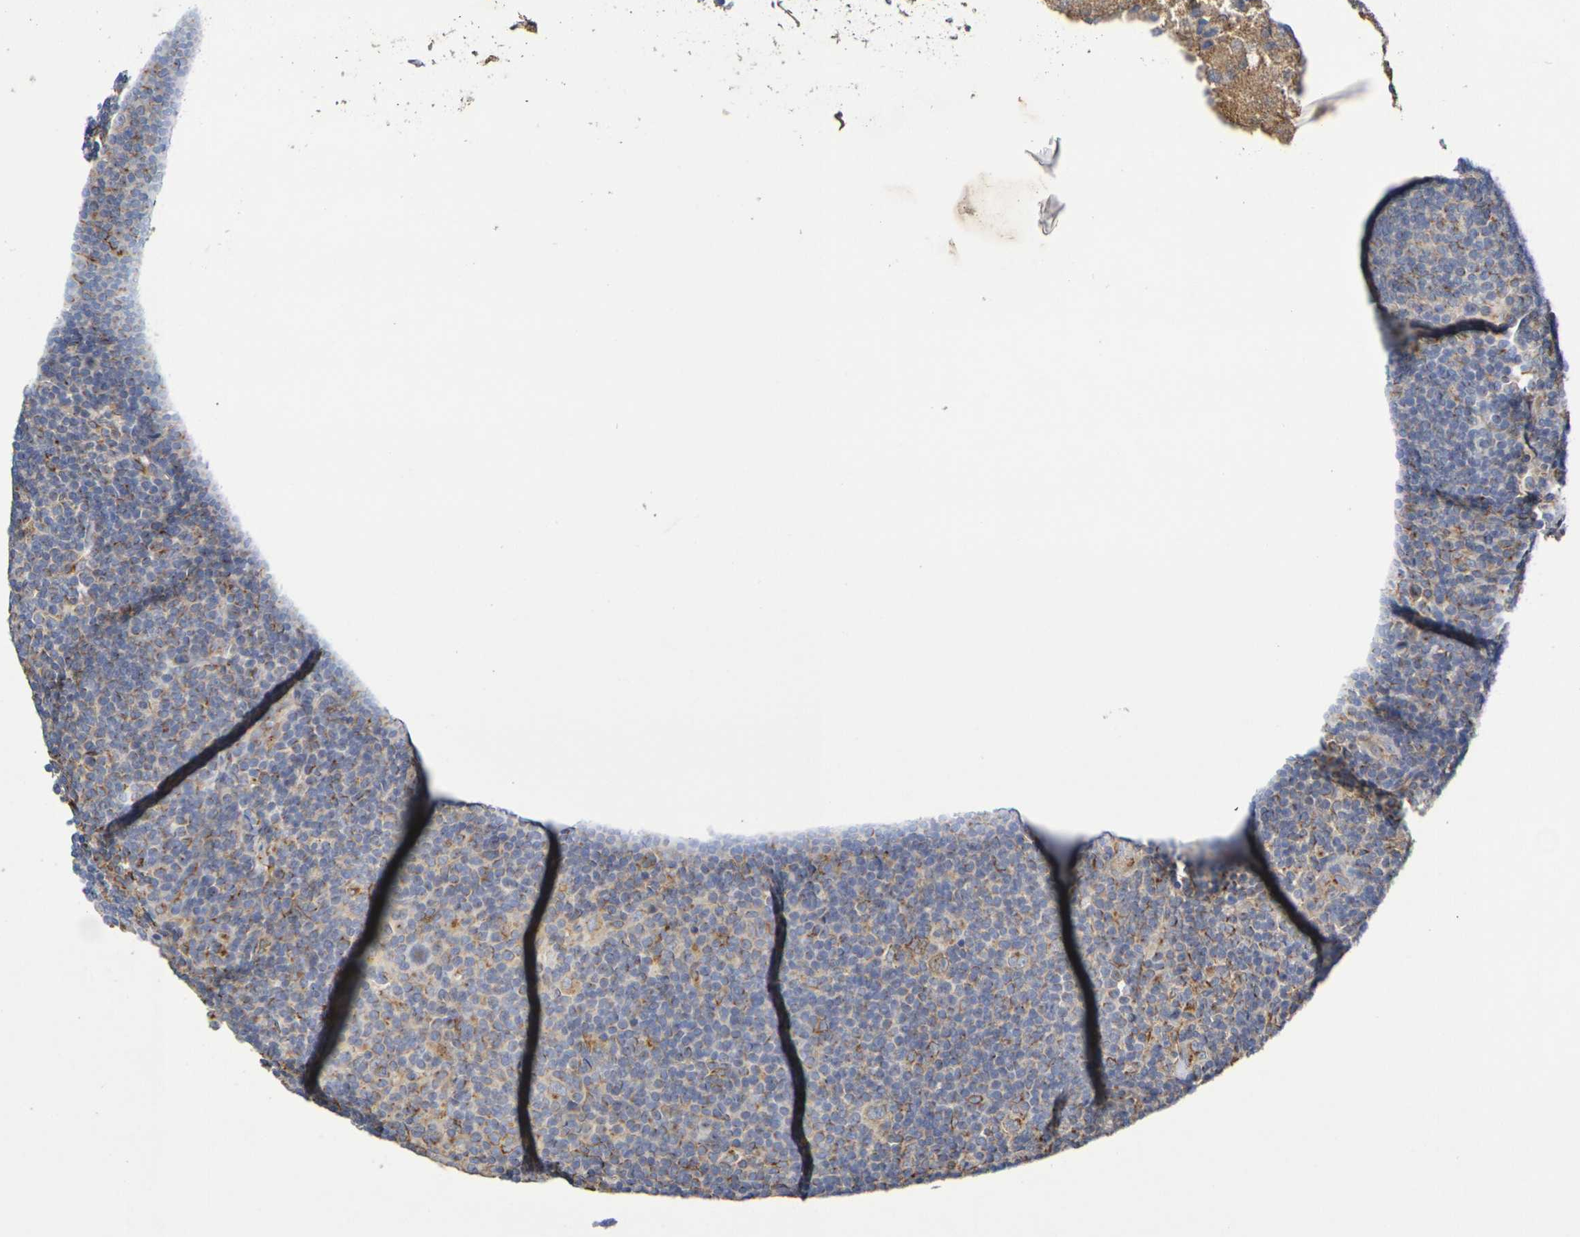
{"staining": {"intensity": "moderate", "quantity": ">75%", "location": "cytoplasmic/membranous"}, "tissue": "lymphoma", "cell_type": "Tumor cells", "image_type": "cancer", "snomed": [{"axis": "morphology", "description": "Hodgkin's disease, NOS"}, {"axis": "topography", "description": "Lymph node"}], "caption": "A high-resolution histopathology image shows immunohistochemistry (IHC) staining of lymphoma, which demonstrates moderate cytoplasmic/membranous positivity in about >75% of tumor cells. Ihc stains the protein of interest in brown and the nuclei are stained blue.", "gene": "DCP2", "patient": {"sex": "female", "age": 57}}